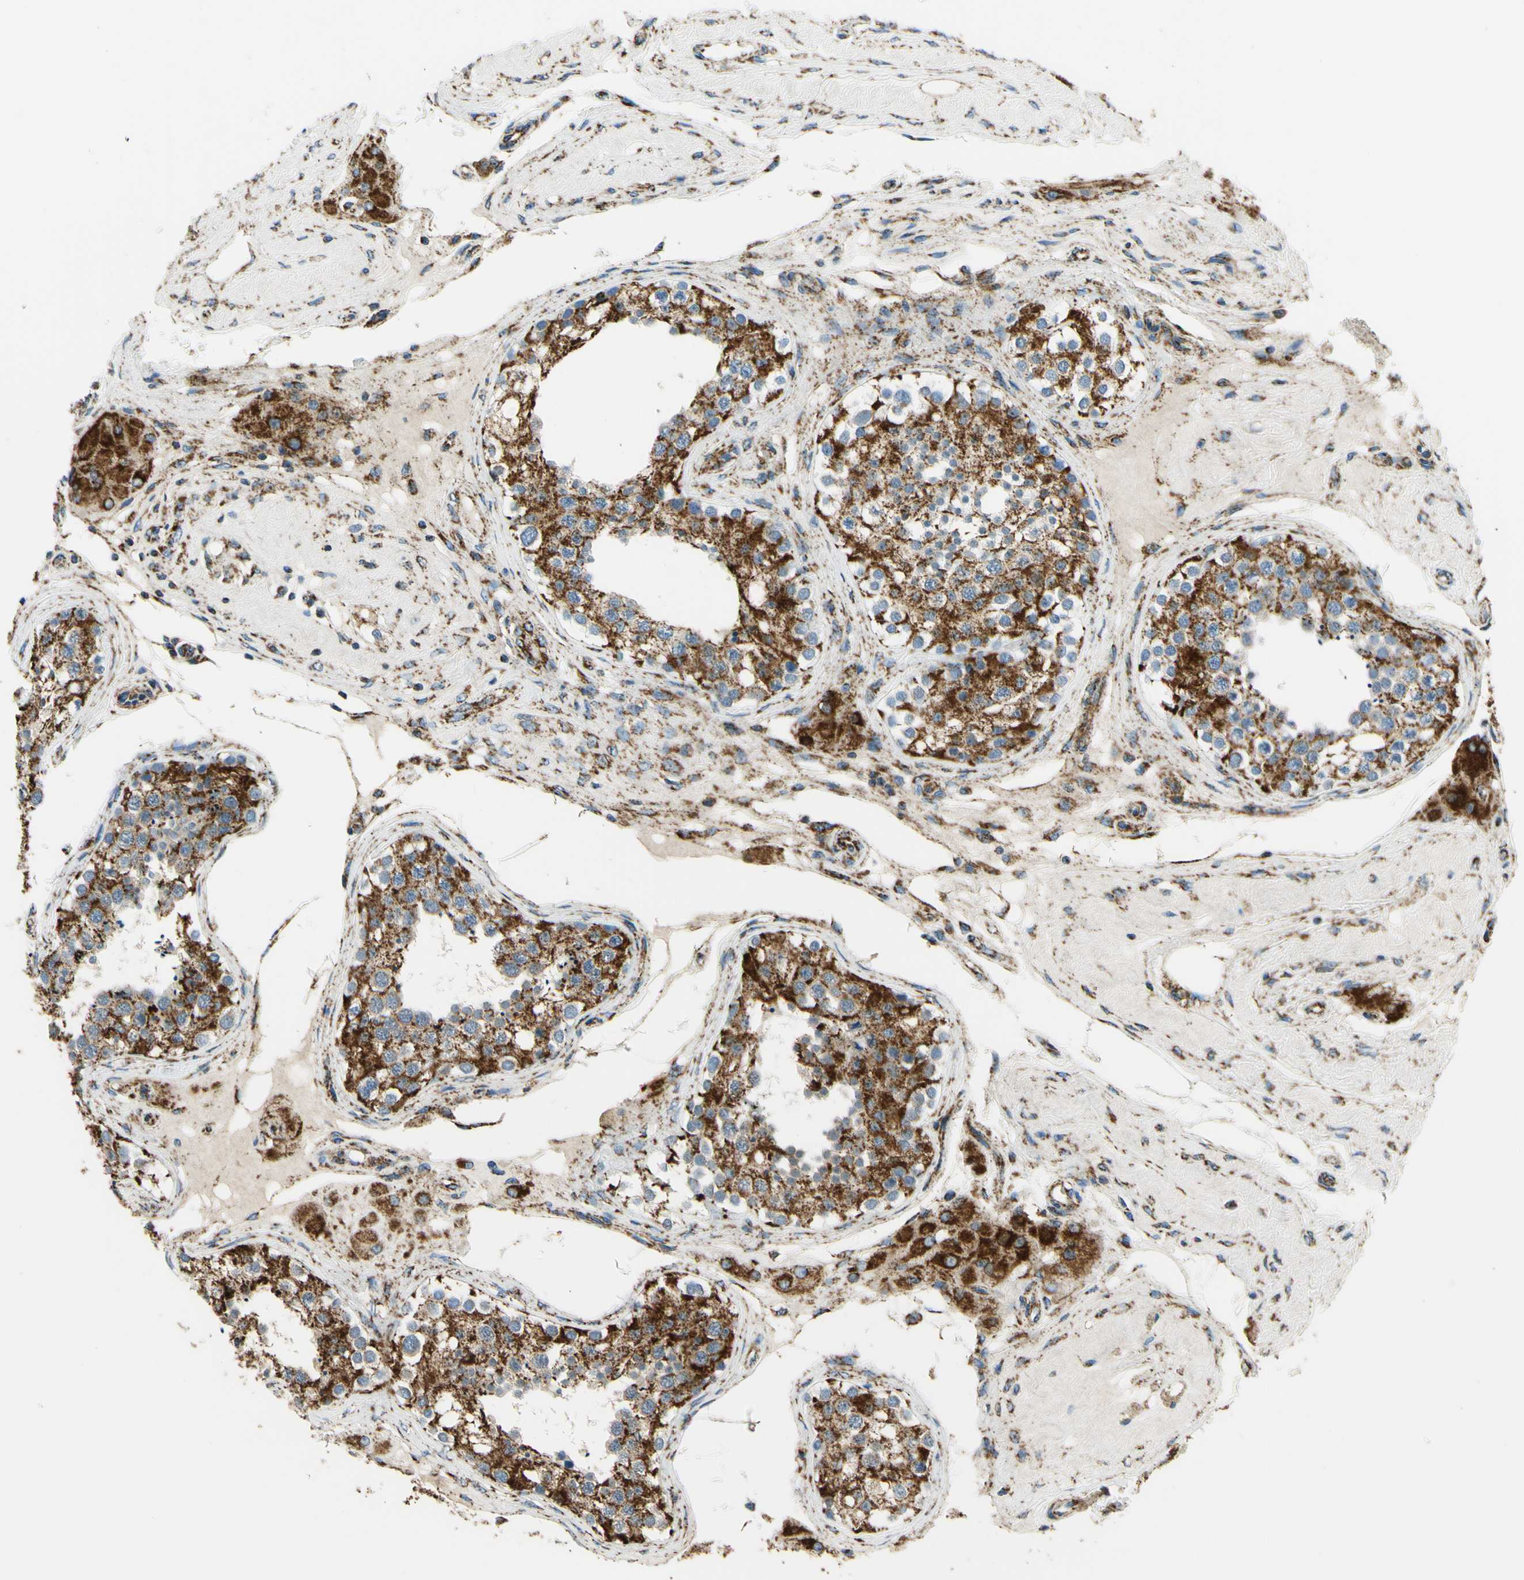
{"staining": {"intensity": "strong", "quantity": "25%-75%", "location": "cytoplasmic/membranous"}, "tissue": "testis", "cell_type": "Cells in seminiferous ducts", "image_type": "normal", "snomed": [{"axis": "morphology", "description": "Normal tissue, NOS"}, {"axis": "topography", "description": "Testis"}], "caption": "This histopathology image displays IHC staining of unremarkable human testis, with high strong cytoplasmic/membranous positivity in approximately 25%-75% of cells in seminiferous ducts.", "gene": "MAVS", "patient": {"sex": "male", "age": 68}}